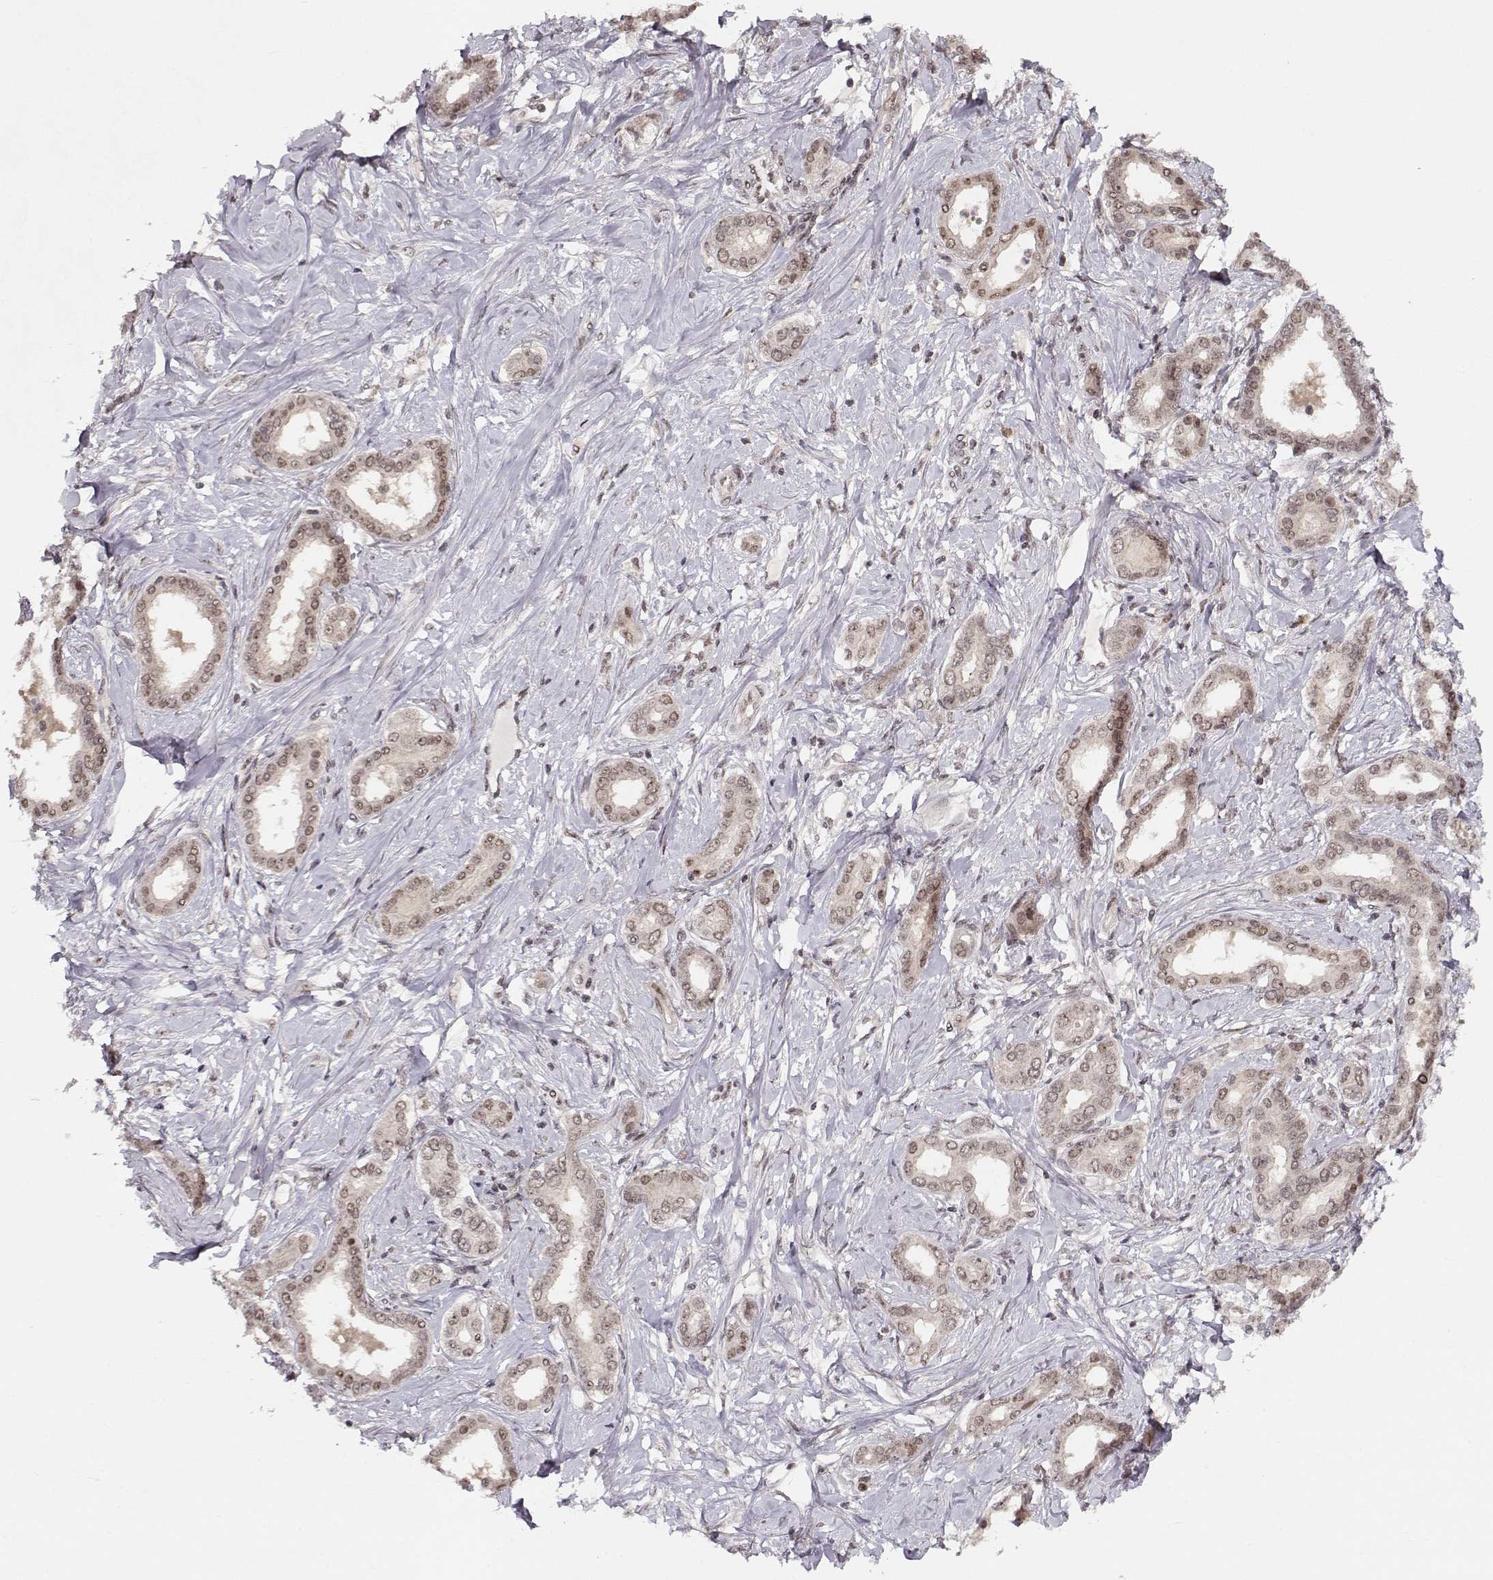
{"staining": {"intensity": "weak", "quantity": ">75%", "location": "cytoplasmic/membranous,nuclear"}, "tissue": "liver cancer", "cell_type": "Tumor cells", "image_type": "cancer", "snomed": [{"axis": "morphology", "description": "Cholangiocarcinoma"}, {"axis": "topography", "description": "Liver"}], "caption": "A high-resolution histopathology image shows immunohistochemistry (IHC) staining of liver cholangiocarcinoma, which shows weak cytoplasmic/membranous and nuclear expression in approximately >75% of tumor cells. Nuclei are stained in blue.", "gene": "CSNK2A1", "patient": {"sex": "female", "age": 47}}